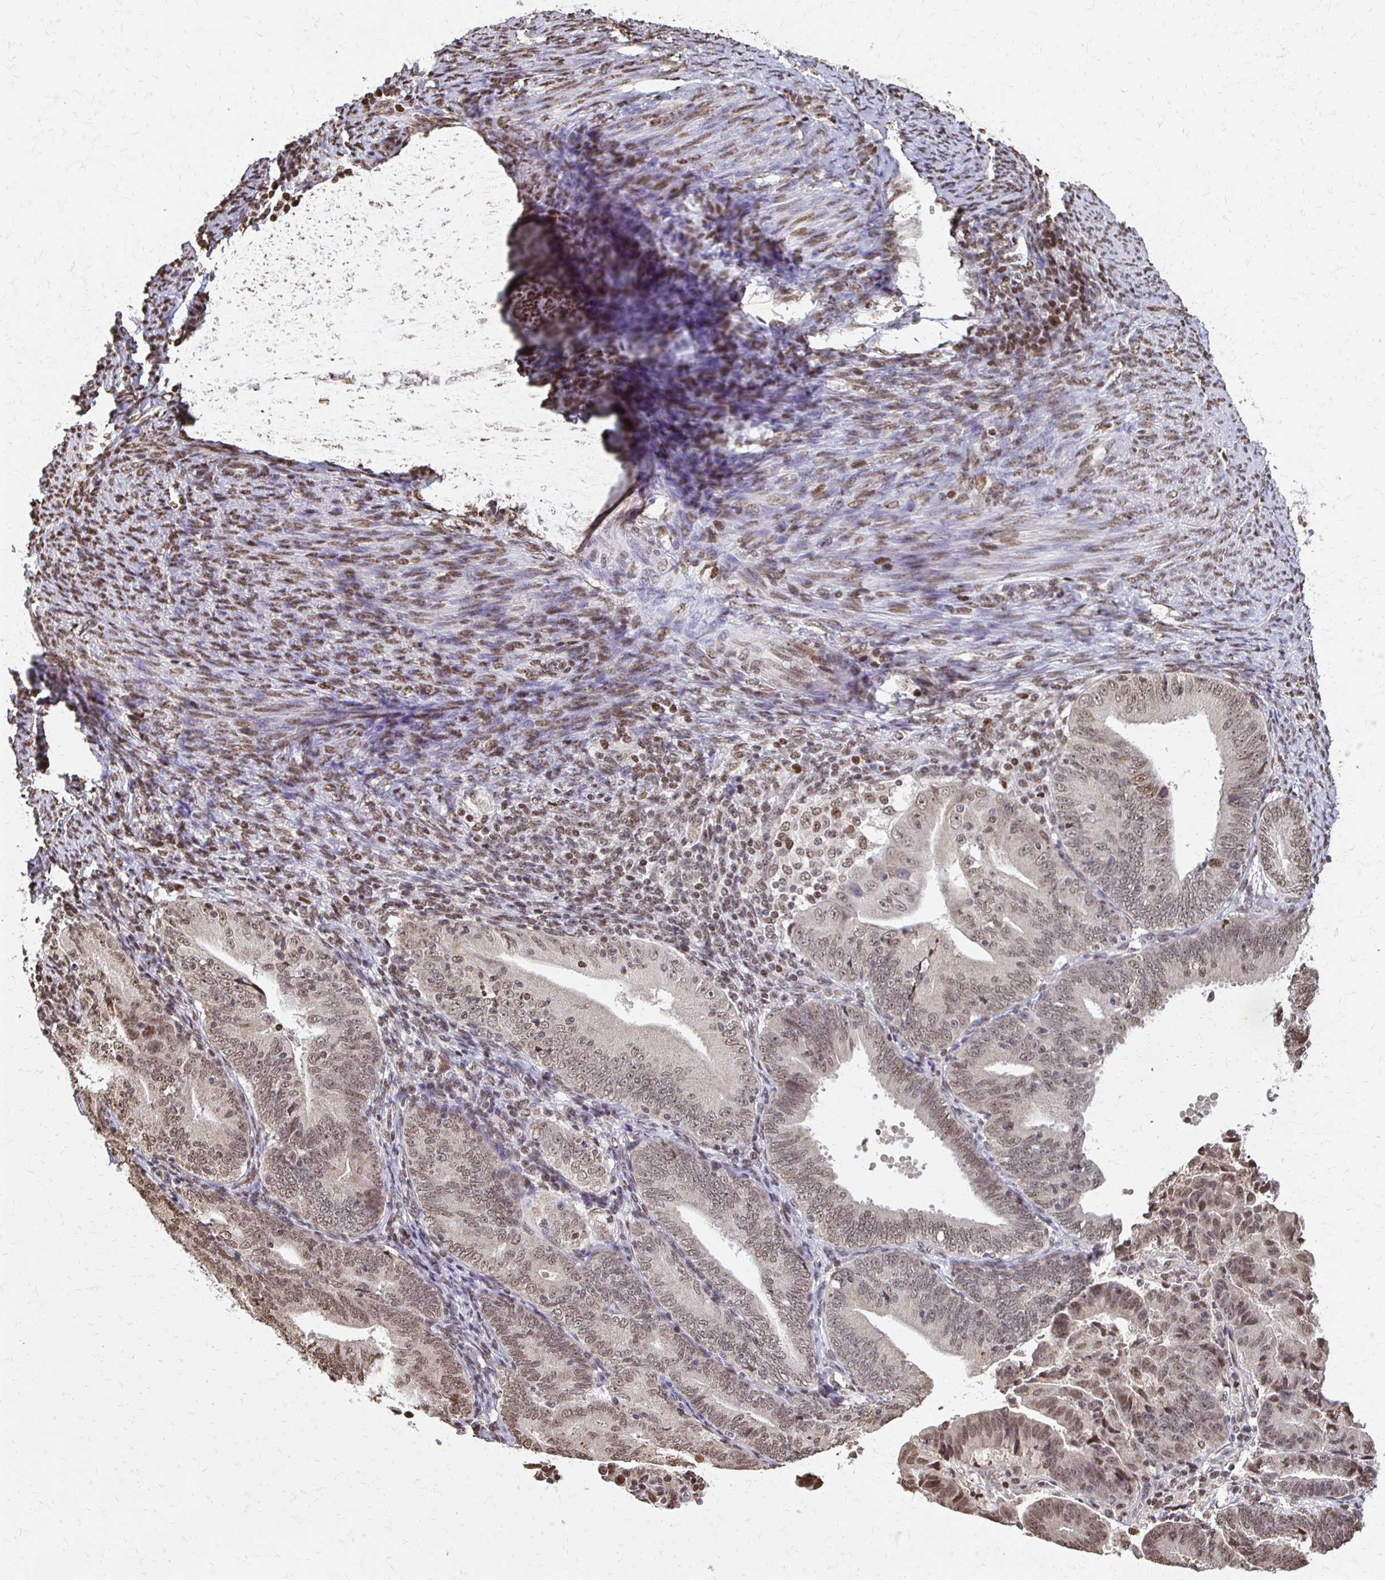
{"staining": {"intensity": "weak", "quantity": ">75%", "location": "cytoplasmic/membranous,nuclear"}, "tissue": "endometrial cancer", "cell_type": "Tumor cells", "image_type": "cancer", "snomed": [{"axis": "morphology", "description": "Adenocarcinoma, NOS"}, {"axis": "topography", "description": "Endometrium"}], "caption": "Approximately >75% of tumor cells in endometrial adenocarcinoma exhibit weak cytoplasmic/membranous and nuclear protein expression as visualized by brown immunohistochemical staining.", "gene": "HOXA9", "patient": {"sex": "female", "age": 70}}